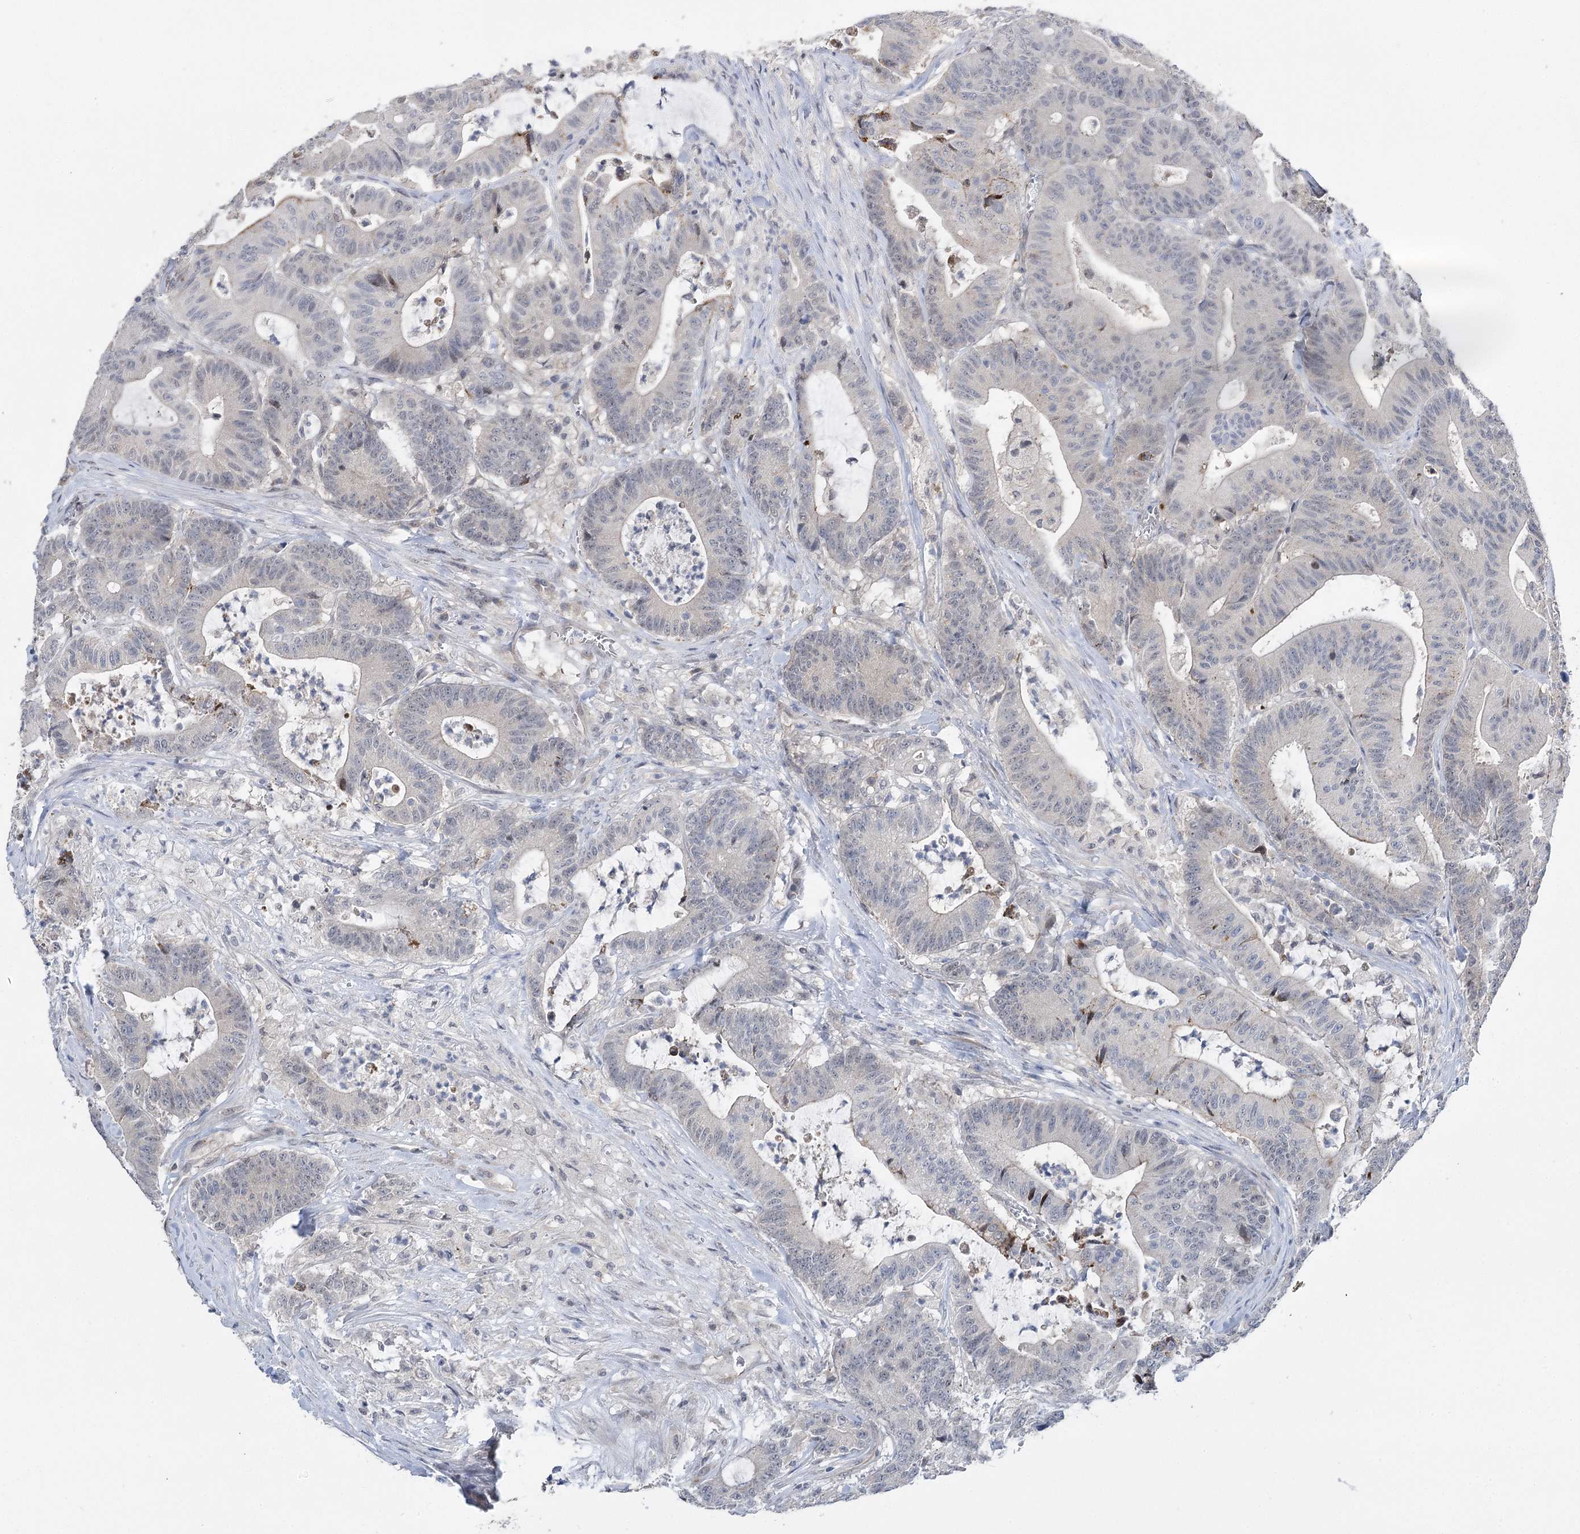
{"staining": {"intensity": "negative", "quantity": "none", "location": "none"}, "tissue": "colorectal cancer", "cell_type": "Tumor cells", "image_type": "cancer", "snomed": [{"axis": "morphology", "description": "Adenocarcinoma, NOS"}, {"axis": "topography", "description": "Colon"}], "caption": "Tumor cells show no significant expression in colorectal adenocarcinoma.", "gene": "PHYHIPL", "patient": {"sex": "female", "age": 84}}